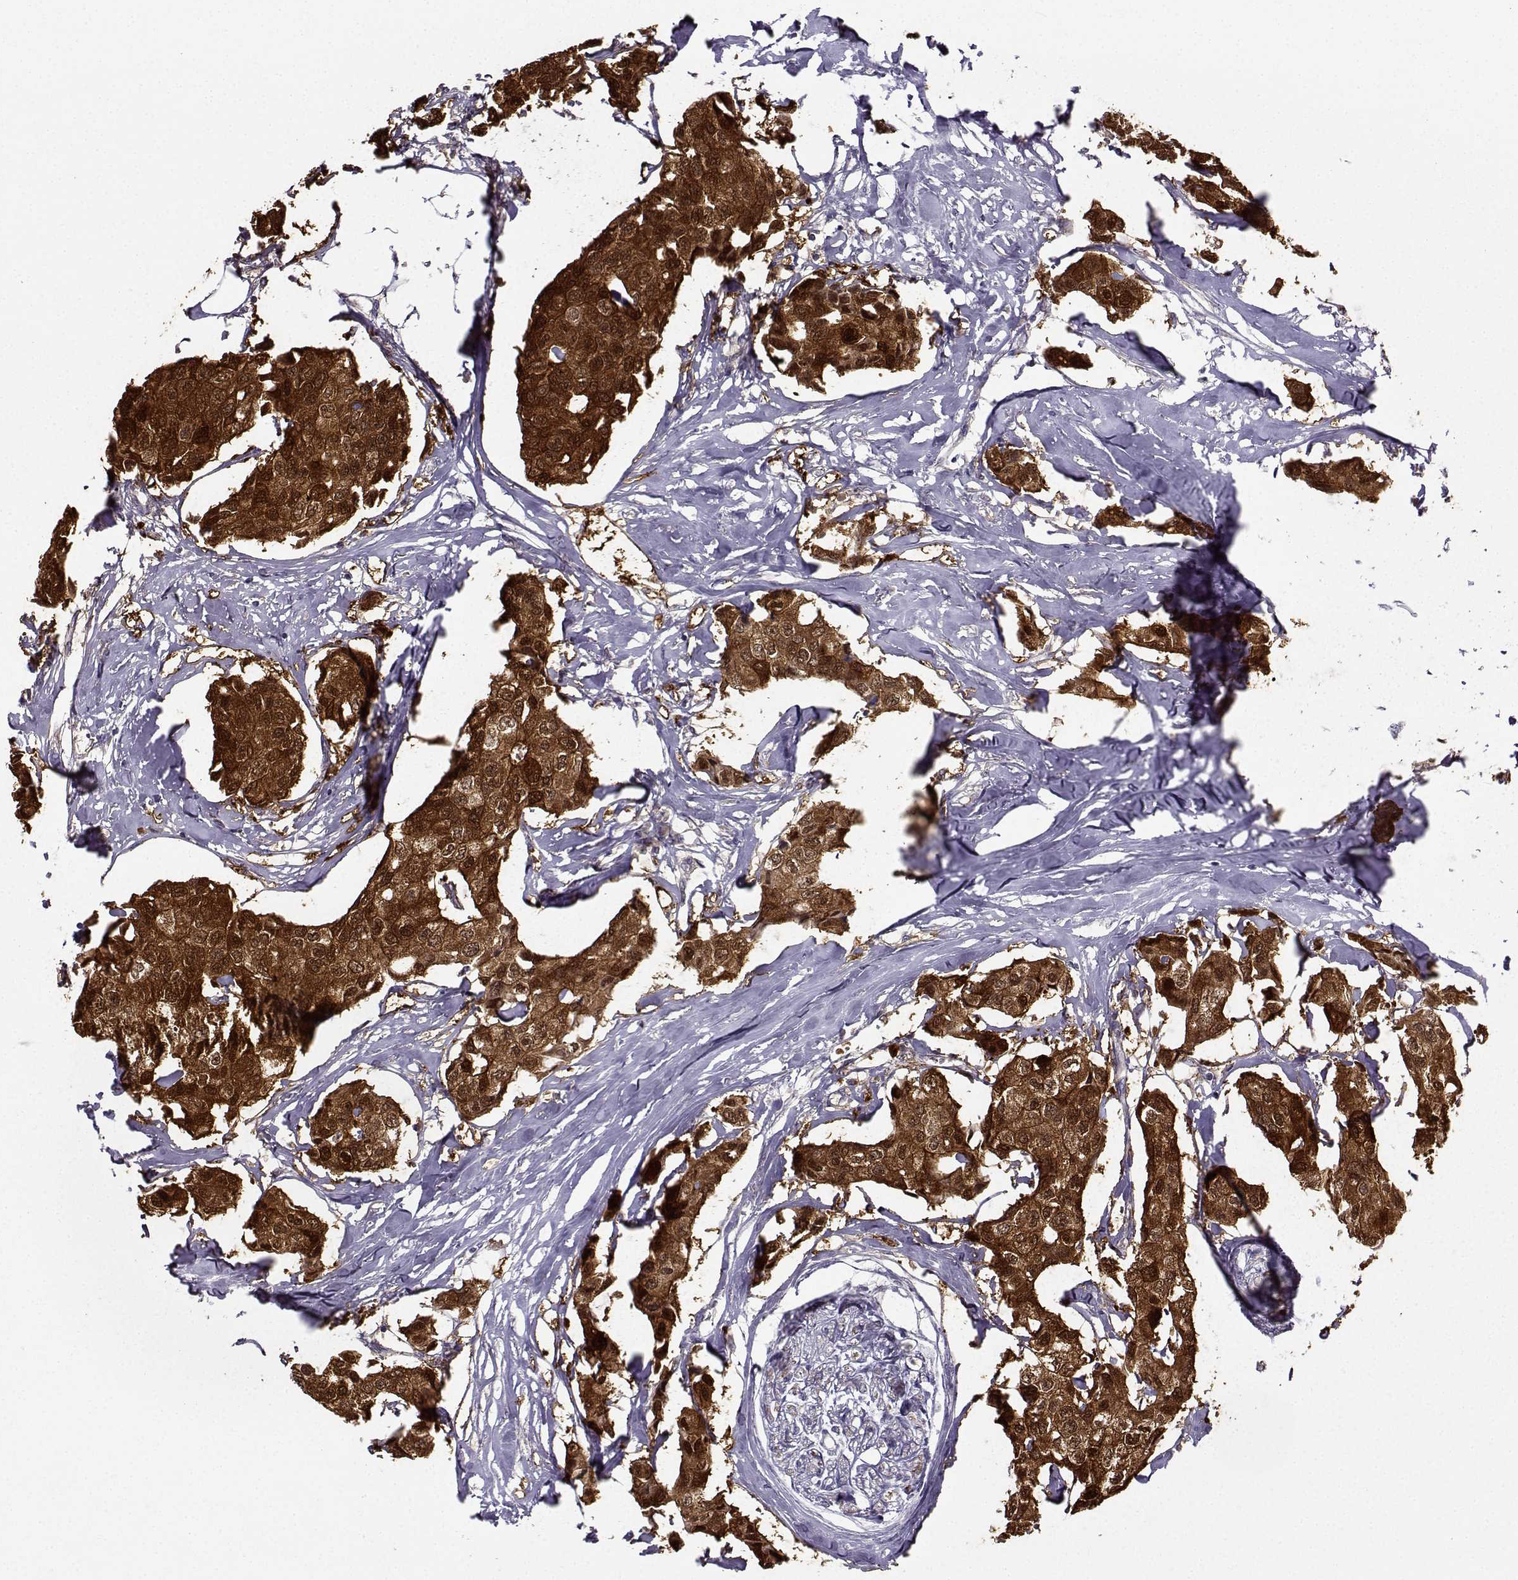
{"staining": {"intensity": "strong", "quantity": ">75%", "location": "cytoplasmic/membranous"}, "tissue": "breast cancer", "cell_type": "Tumor cells", "image_type": "cancer", "snomed": [{"axis": "morphology", "description": "Duct carcinoma"}, {"axis": "topography", "description": "Breast"}], "caption": "DAB immunohistochemical staining of breast intraductal carcinoma reveals strong cytoplasmic/membranous protein staining in about >75% of tumor cells.", "gene": "NQO1", "patient": {"sex": "female", "age": 80}}